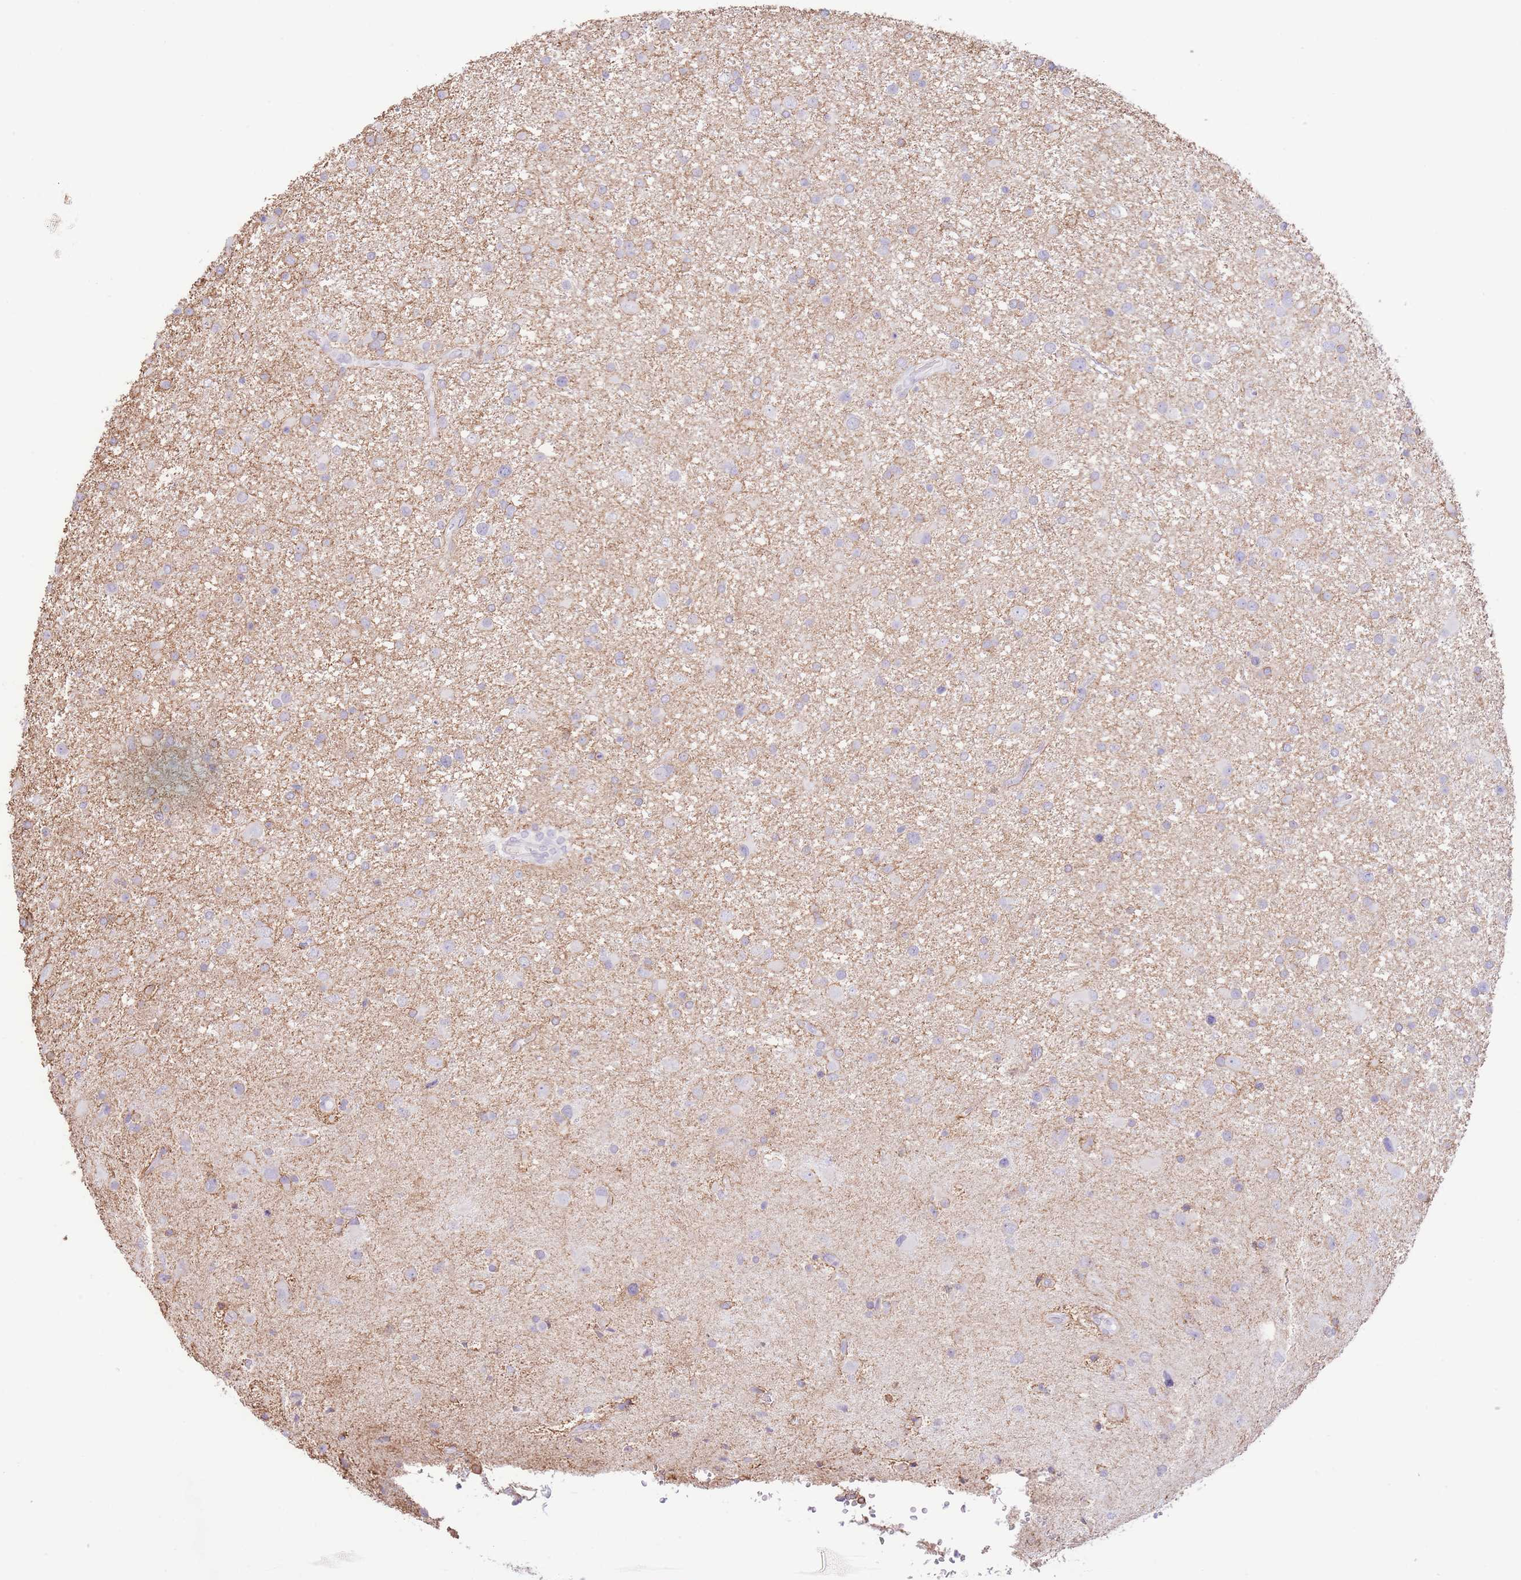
{"staining": {"intensity": "negative", "quantity": "none", "location": "none"}, "tissue": "glioma", "cell_type": "Tumor cells", "image_type": "cancer", "snomed": [{"axis": "morphology", "description": "Glioma, malignant, Low grade"}, {"axis": "topography", "description": "Brain"}], "caption": "An IHC photomicrograph of glioma is shown. There is no staining in tumor cells of glioma.", "gene": "LCLAT1", "patient": {"sex": "female", "age": 32}}